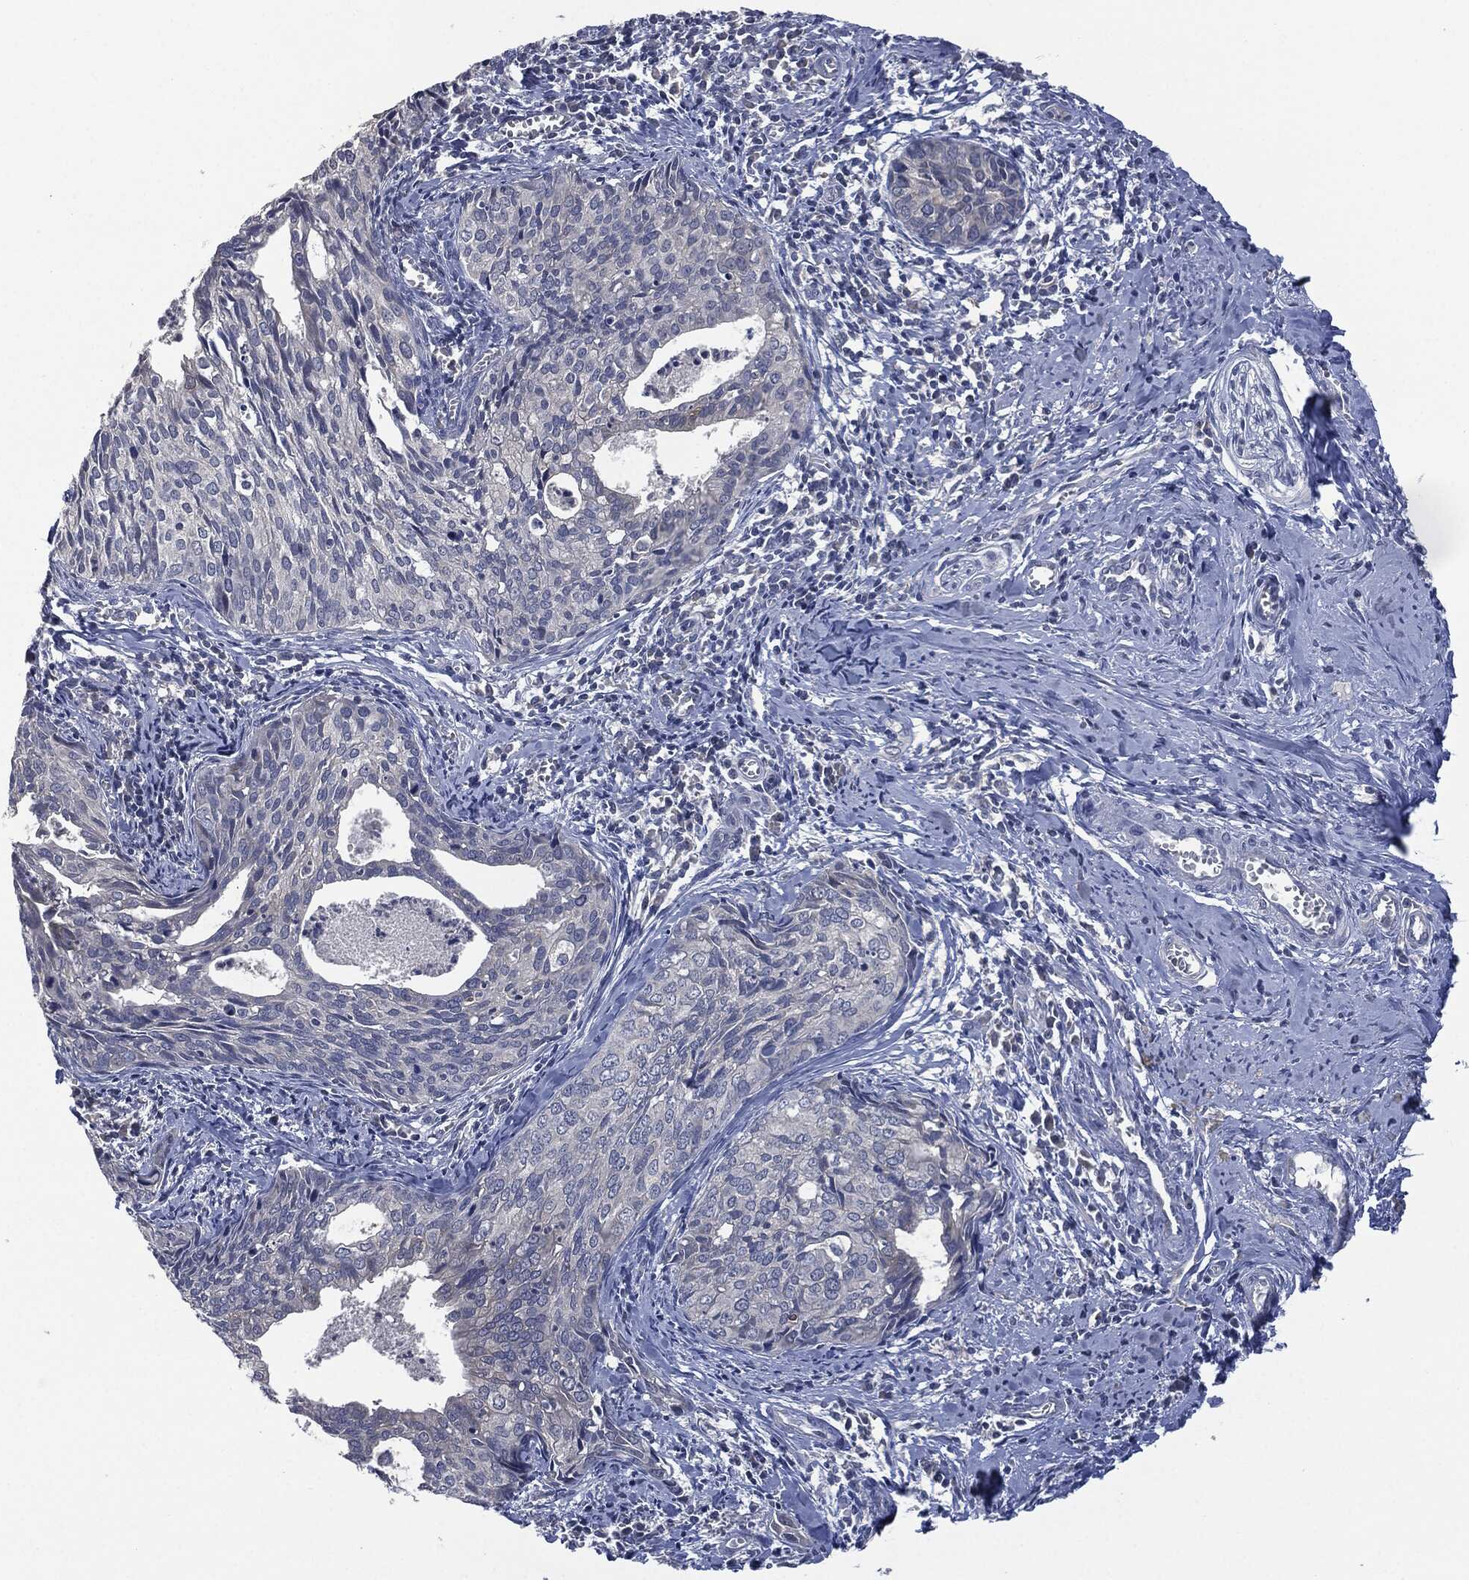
{"staining": {"intensity": "negative", "quantity": "none", "location": "none"}, "tissue": "cervical cancer", "cell_type": "Tumor cells", "image_type": "cancer", "snomed": [{"axis": "morphology", "description": "Squamous cell carcinoma, NOS"}, {"axis": "topography", "description": "Cervix"}], "caption": "Tumor cells show no significant staining in cervical cancer (squamous cell carcinoma).", "gene": "IL1RN", "patient": {"sex": "female", "age": 29}}